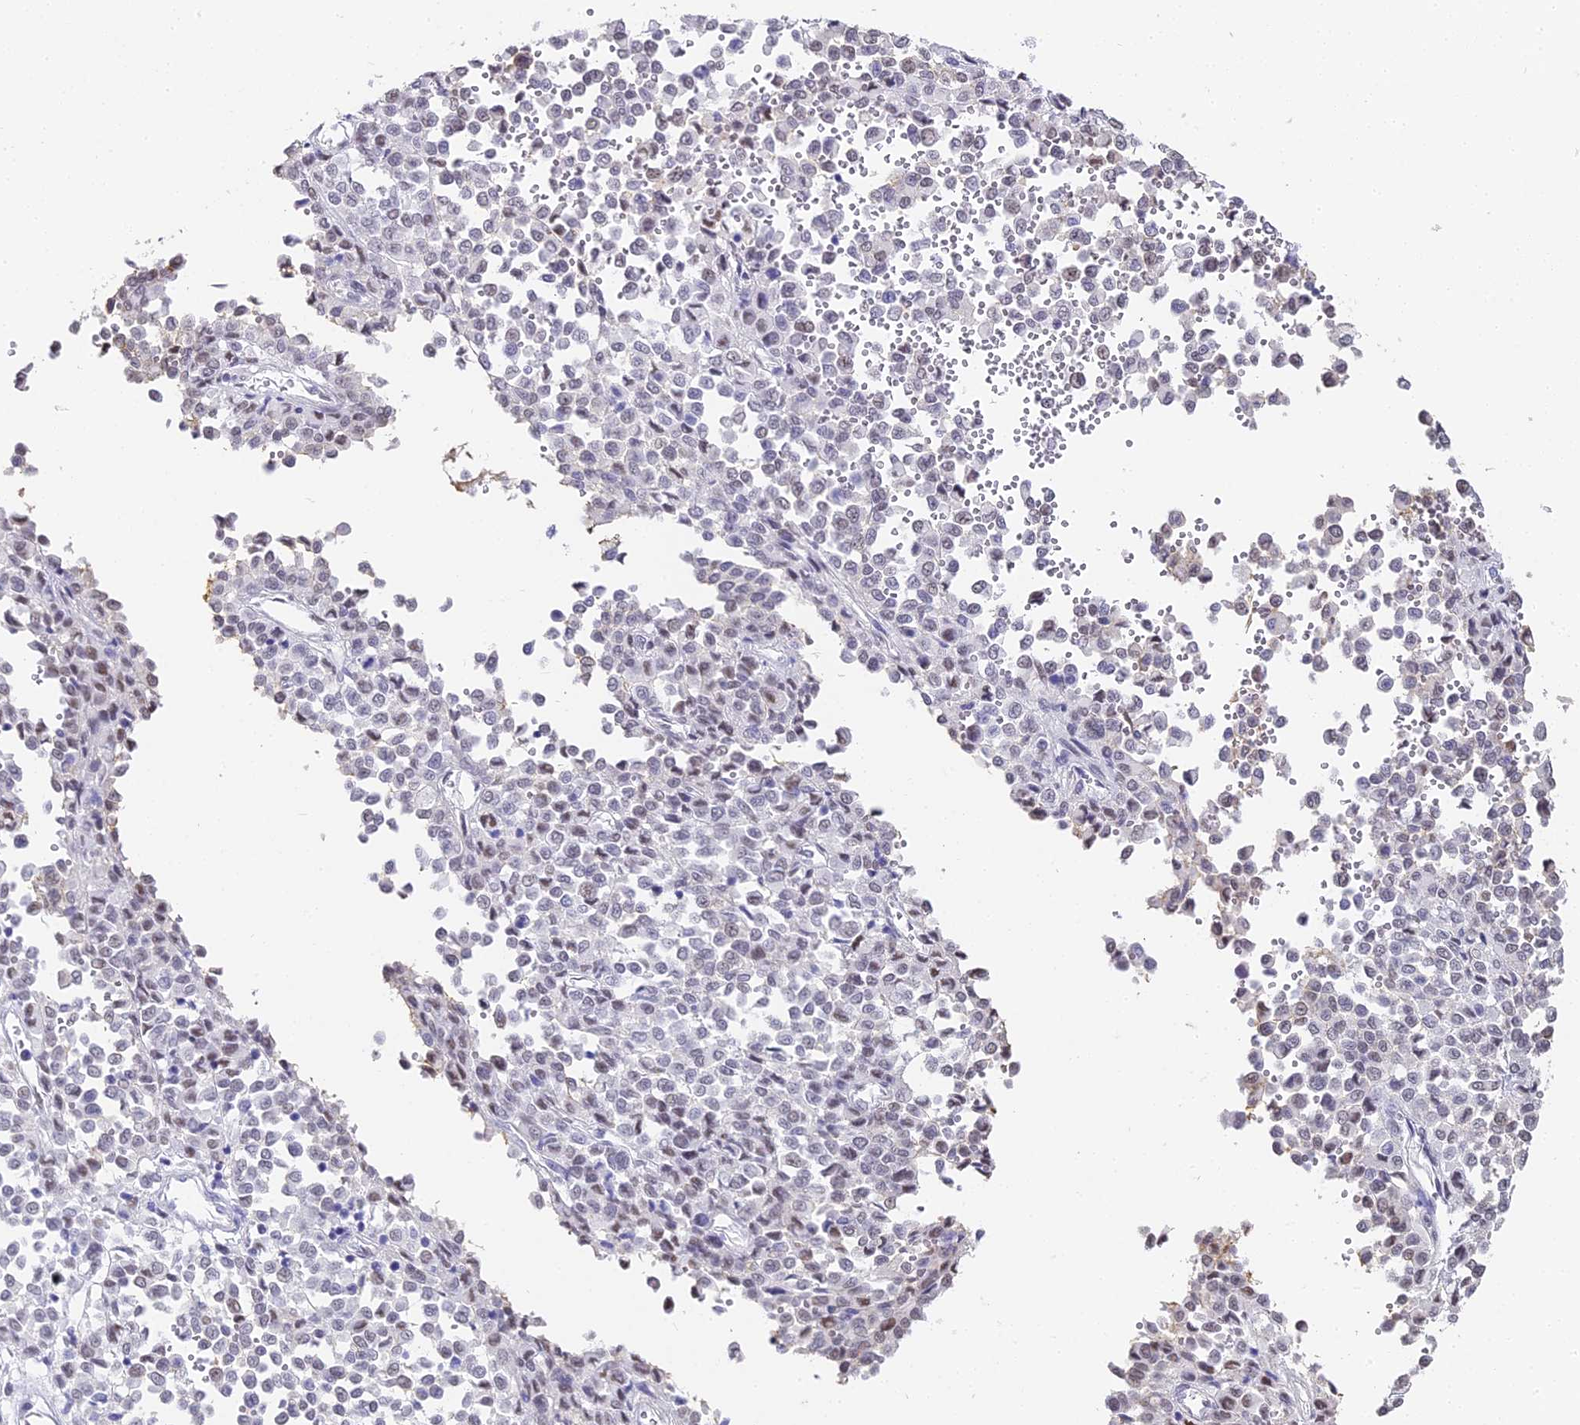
{"staining": {"intensity": "weak", "quantity": "25%-75%", "location": "nuclear"}, "tissue": "melanoma", "cell_type": "Tumor cells", "image_type": "cancer", "snomed": [{"axis": "morphology", "description": "Malignant melanoma, Metastatic site"}, {"axis": "topography", "description": "Pancreas"}], "caption": "Malignant melanoma (metastatic site) stained with IHC displays weak nuclear positivity in about 25%-75% of tumor cells.", "gene": "ABHD14A-ACY1", "patient": {"sex": "female", "age": 30}}